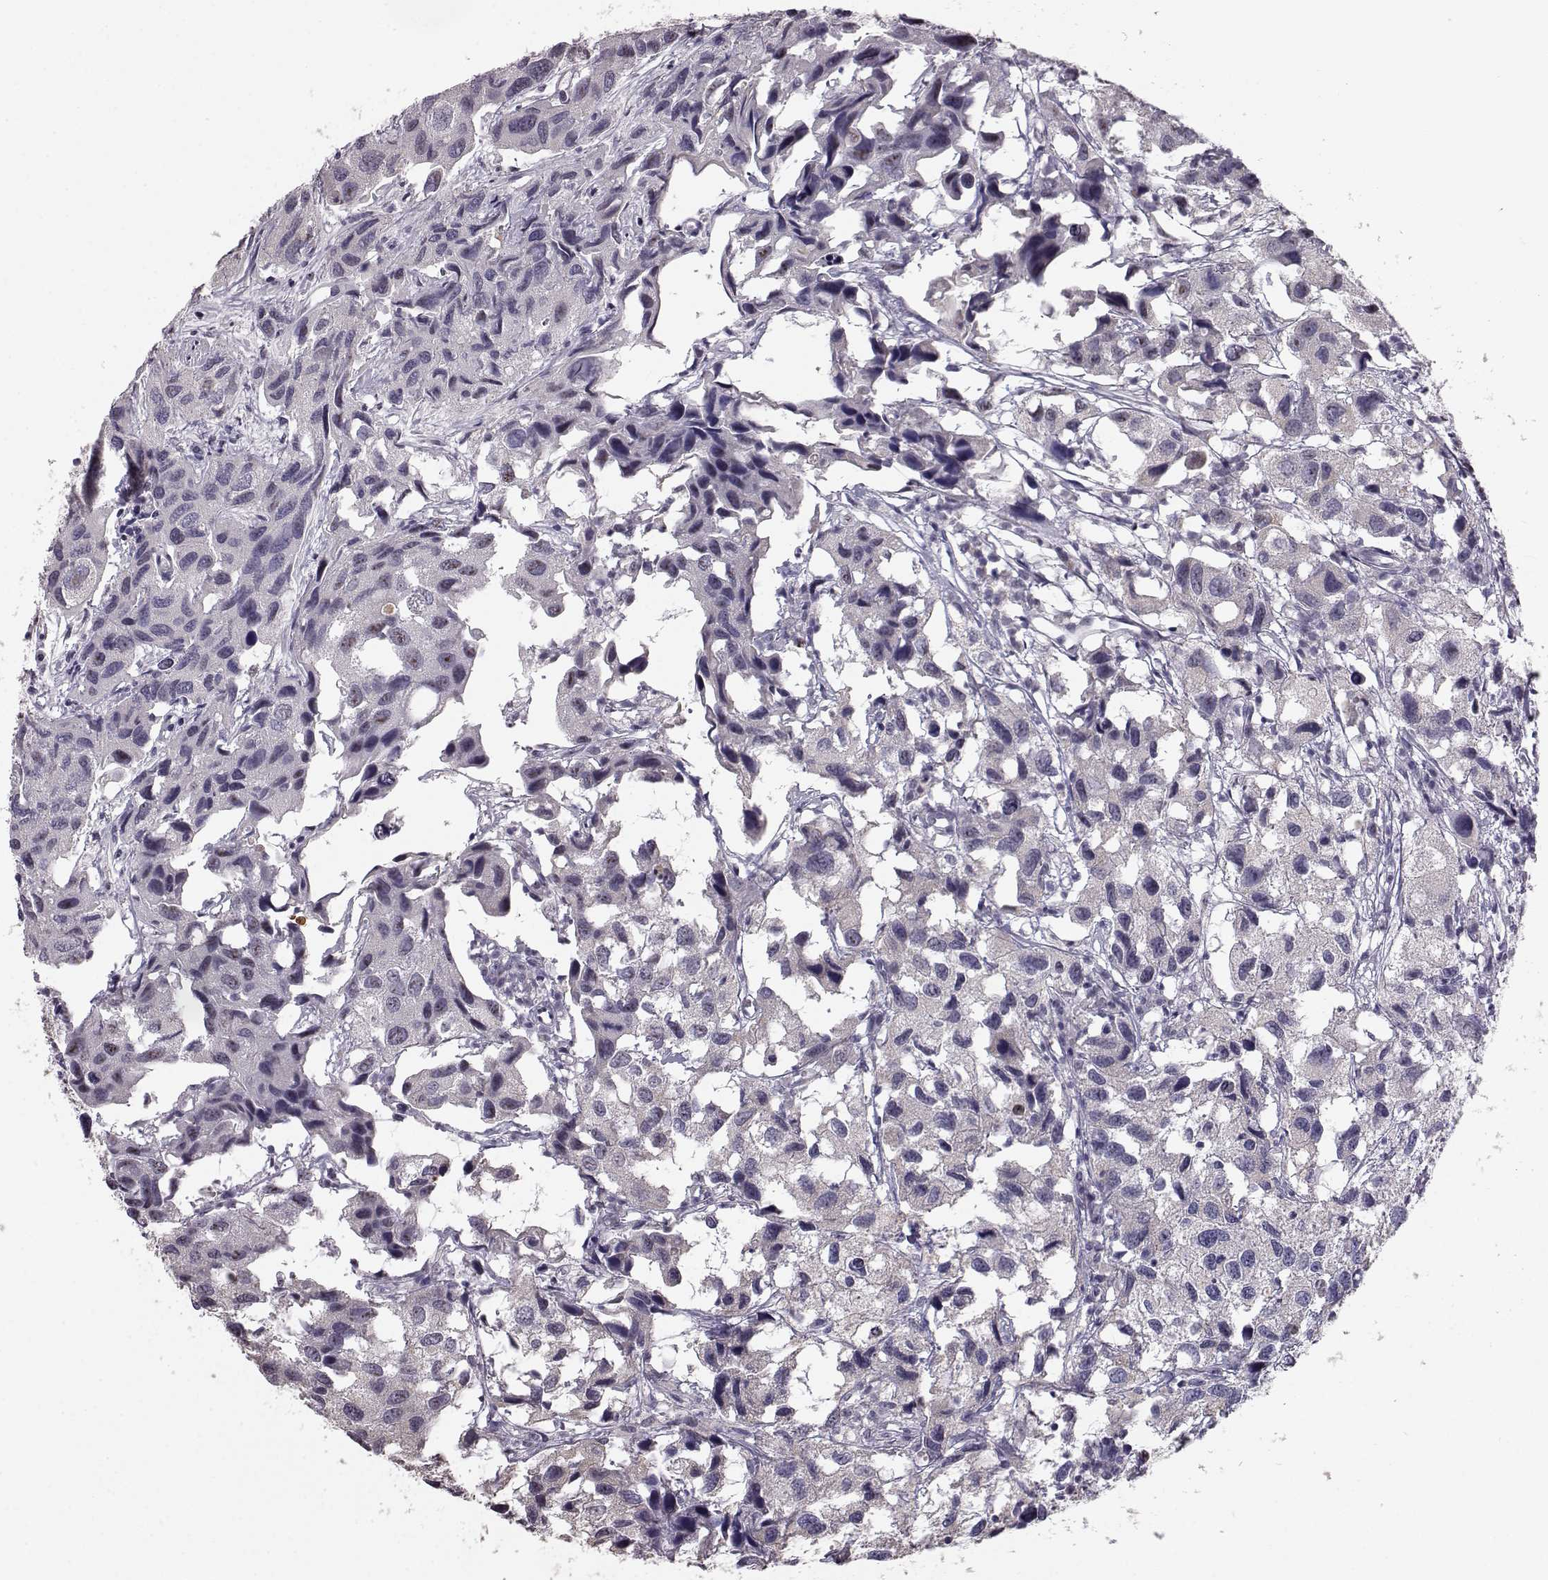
{"staining": {"intensity": "weak", "quantity": "<25%", "location": "nuclear"}, "tissue": "urothelial cancer", "cell_type": "Tumor cells", "image_type": "cancer", "snomed": [{"axis": "morphology", "description": "Urothelial carcinoma, High grade"}, {"axis": "topography", "description": "Urinary bladder"}], "caption": "The immunohistochemistry (IHC) image has no significant positivity in tumor cells of urothelial carcinoma (high-grade) tissue.", "gene": "ALDH3A1", "patient": {"sex": "male", "age": 79}}